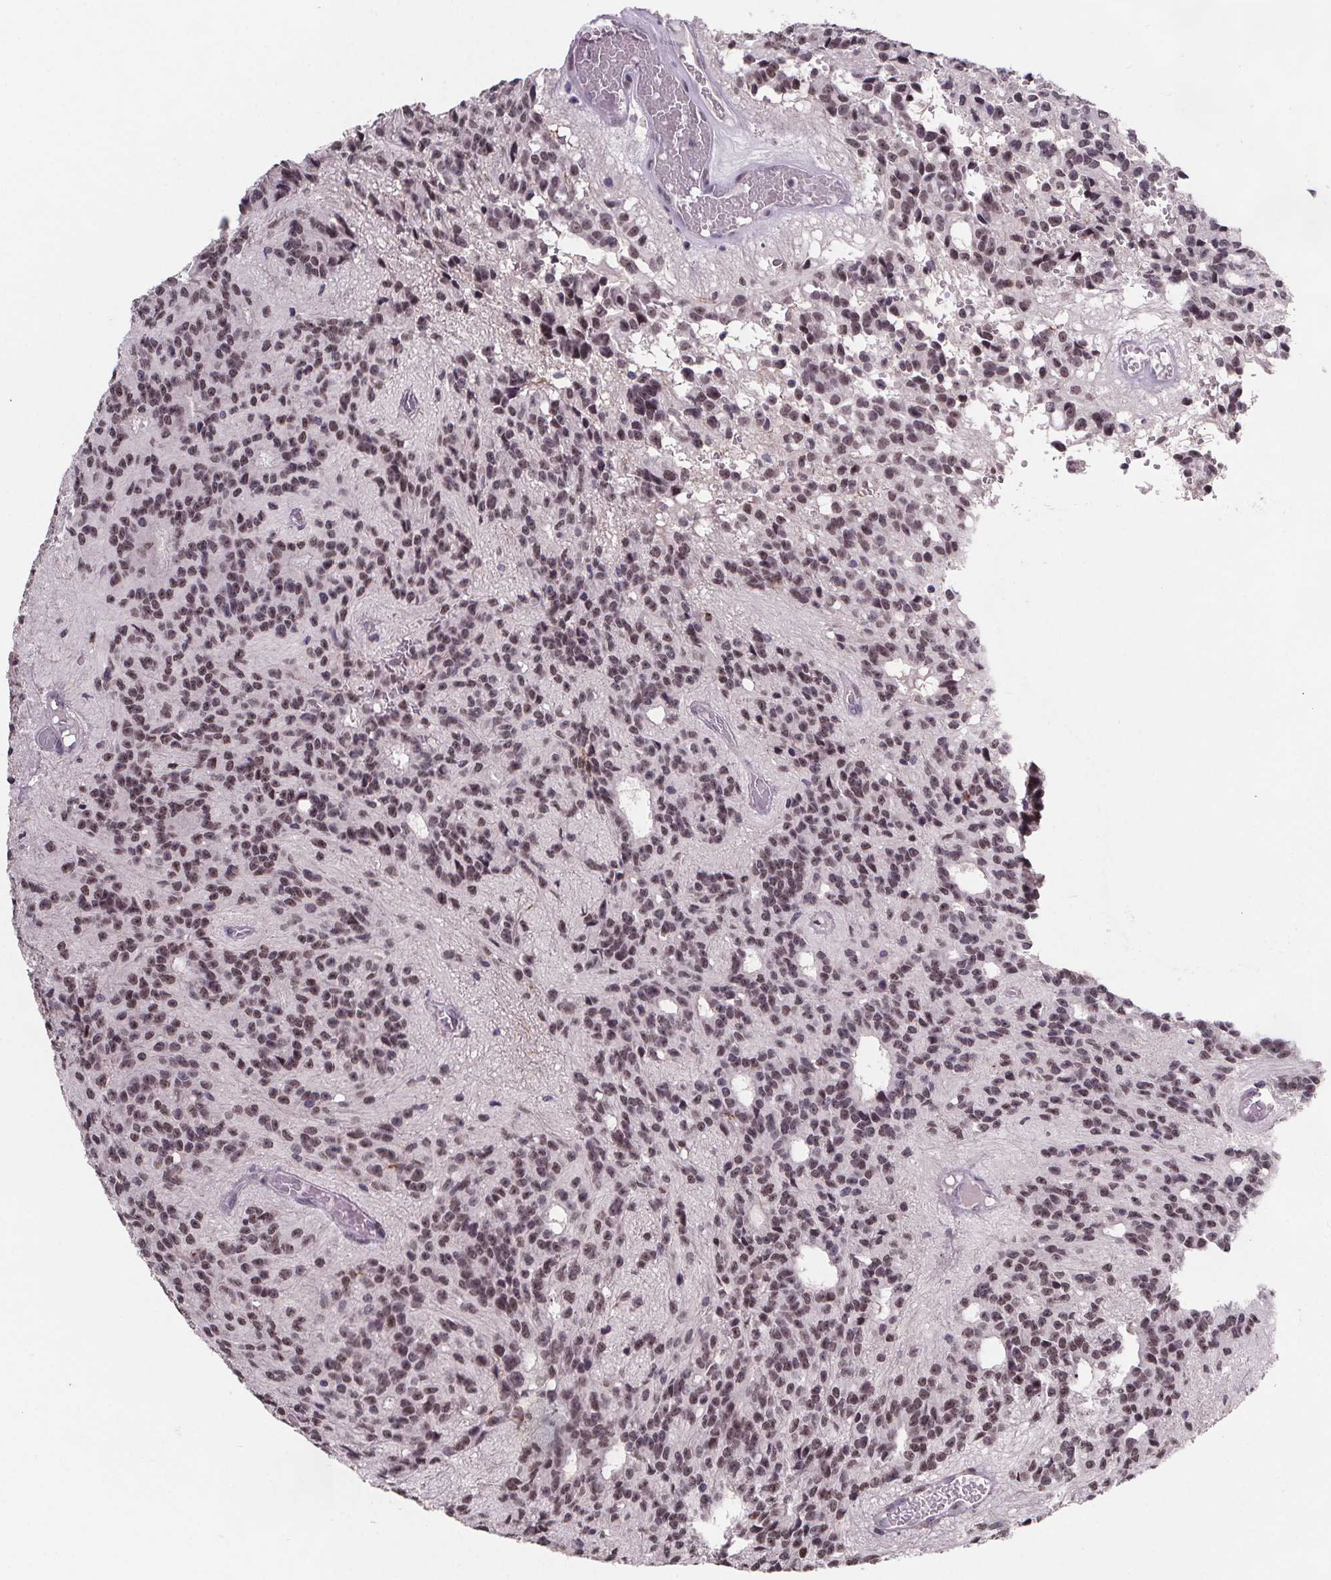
{"staining": {"intensity": "weak", "quantity": "25%-75%", "location": "nuclear"}, "tissue": "glioma", "cell_type": "Tumor cells", "image_type": "cancer", "snomed": [{"axis": "morphology", "description": "Glioma, malignant, Low grade"}, {"axis": "topography", "description": "Brain"}], "caption": "Glioma stained with a brown dye displays weak nuclear positive positivity in about 25%-75% of tumor cells.", "gene": "NKX6-1", "patient": {"sex": "male", "age": 31}}